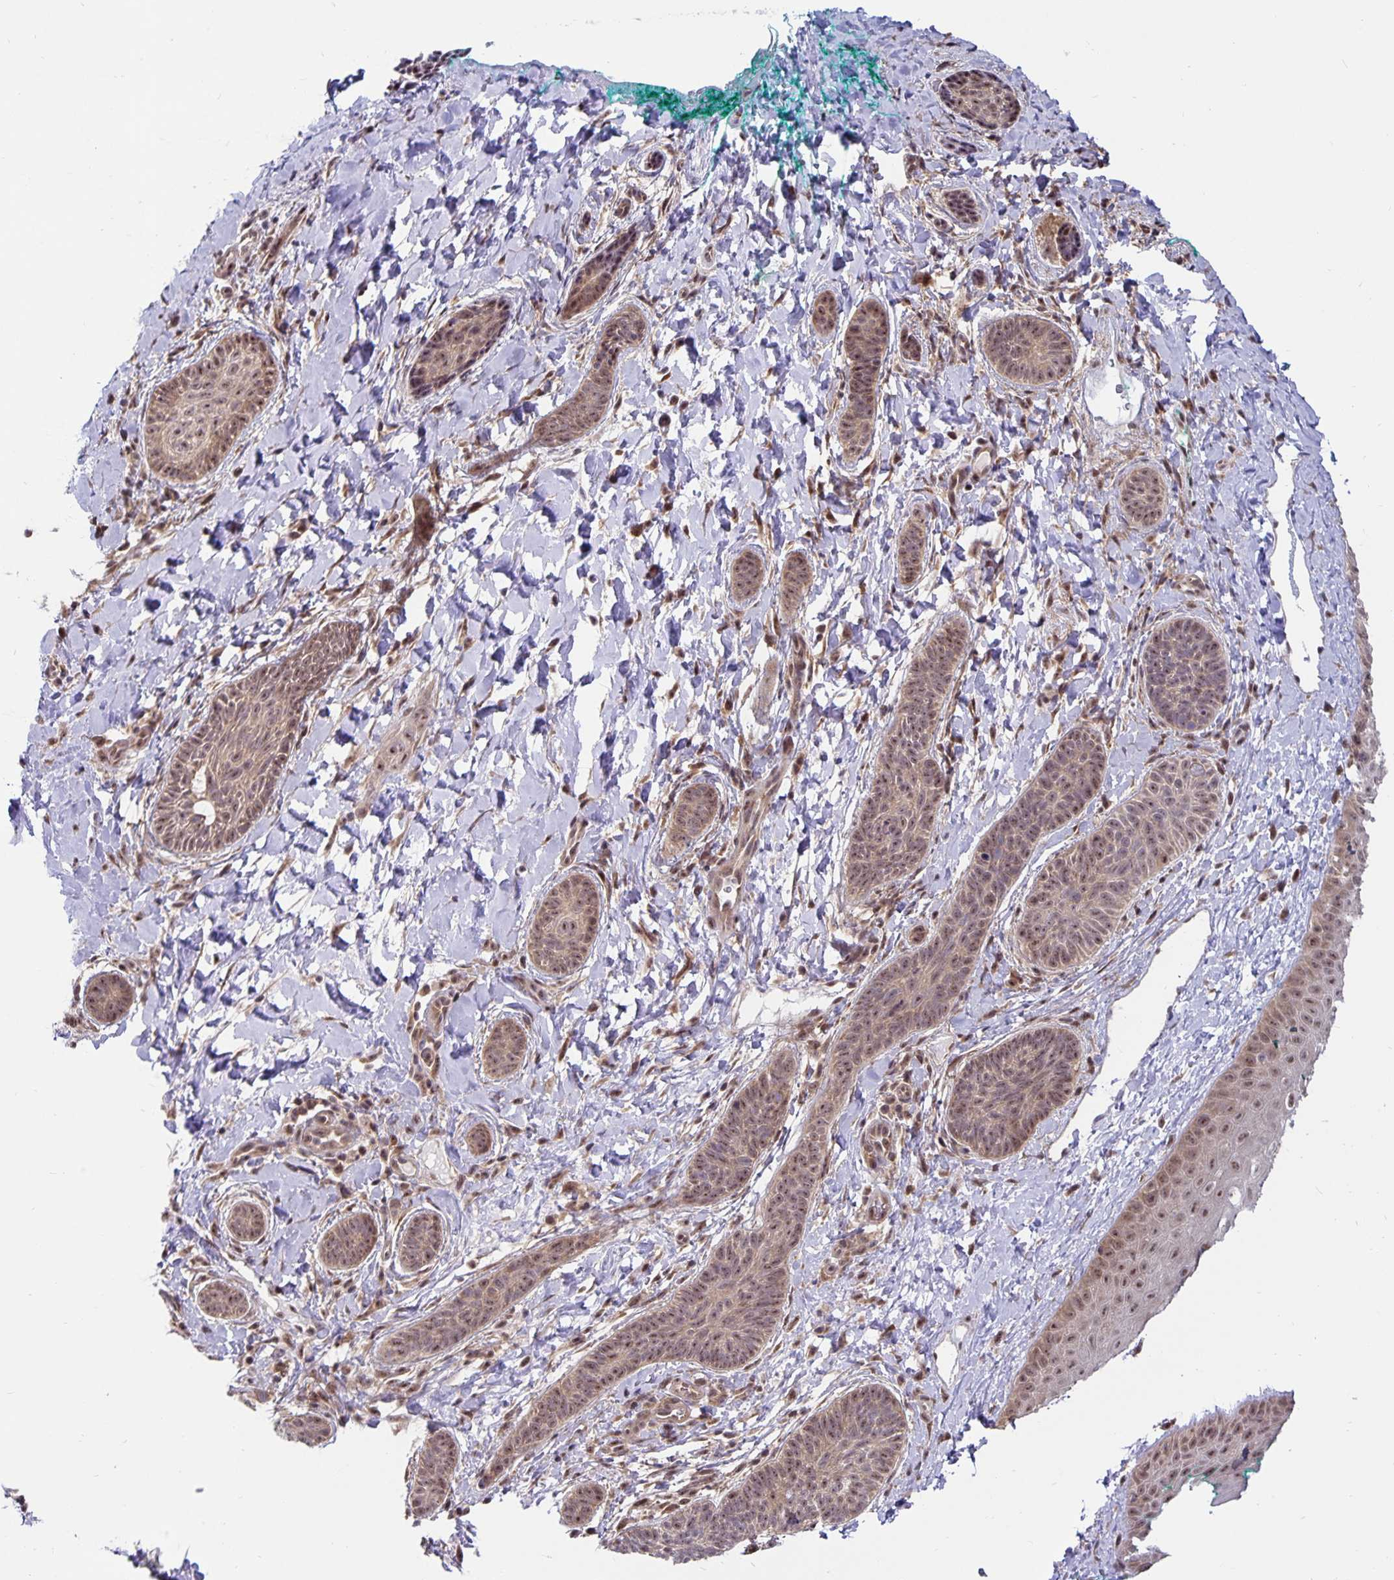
{"staining": {"intensity": "weak", "quantity": ">75%", "location": "cytoplasmic/membranous,nuclear"}, "tissue": "skin cancer", "cell_type": "Tumor cells", "image_type": "cancer", "snomed": [{"axis": "morphology", "description": "Basal cell carcinoma"}, {"axis": "topography", "description": "Skin"}], "caption": "Immunohistochemical staining of human basal cell carcinoma (skin) reveals low levels of weak cytoplasmic/membranous and nuclear expression in about >75% of tumor cells.", "gene": "EXOC6B", "patient": {"sex": "male", "age": 63}}